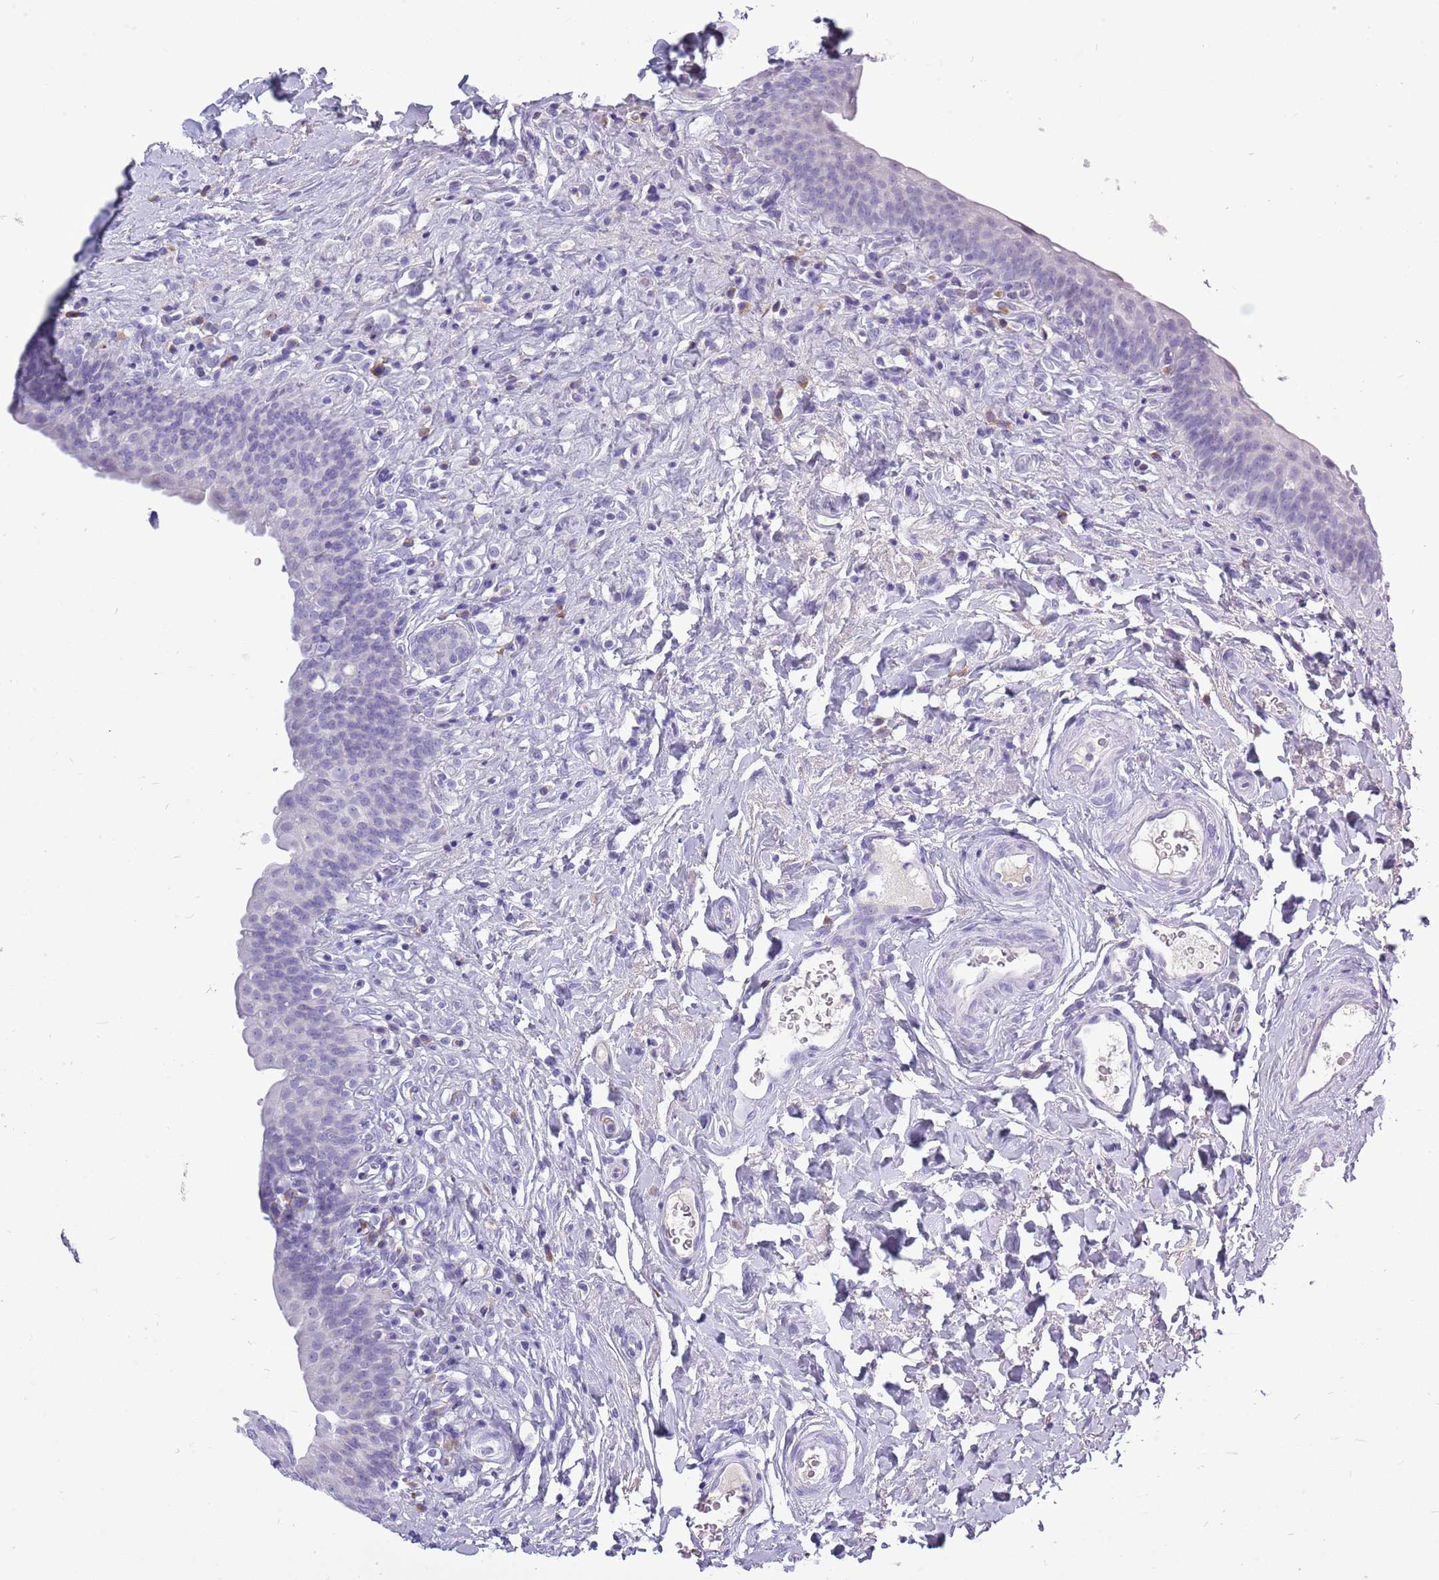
{"staining": {"intensity": "negative", "quantity": "none", "location": "none"}, "tissue": "urinary bladder", "cell_type": "Urothelial cells", "image_type": "normal", "snomed": [{"axis": "morphology", "description": "Normal tissue, NOS"}, {"axis": "topography", "description": "Urinary bladder"}], "caption": "IHC micrograph of unremarkable urinary bladder: urinary bladder stained with DAB shows no significant protein staining in urothelial cells.", "gene": "ZNF425", "patient": {"sex": "male", "age": 83}}